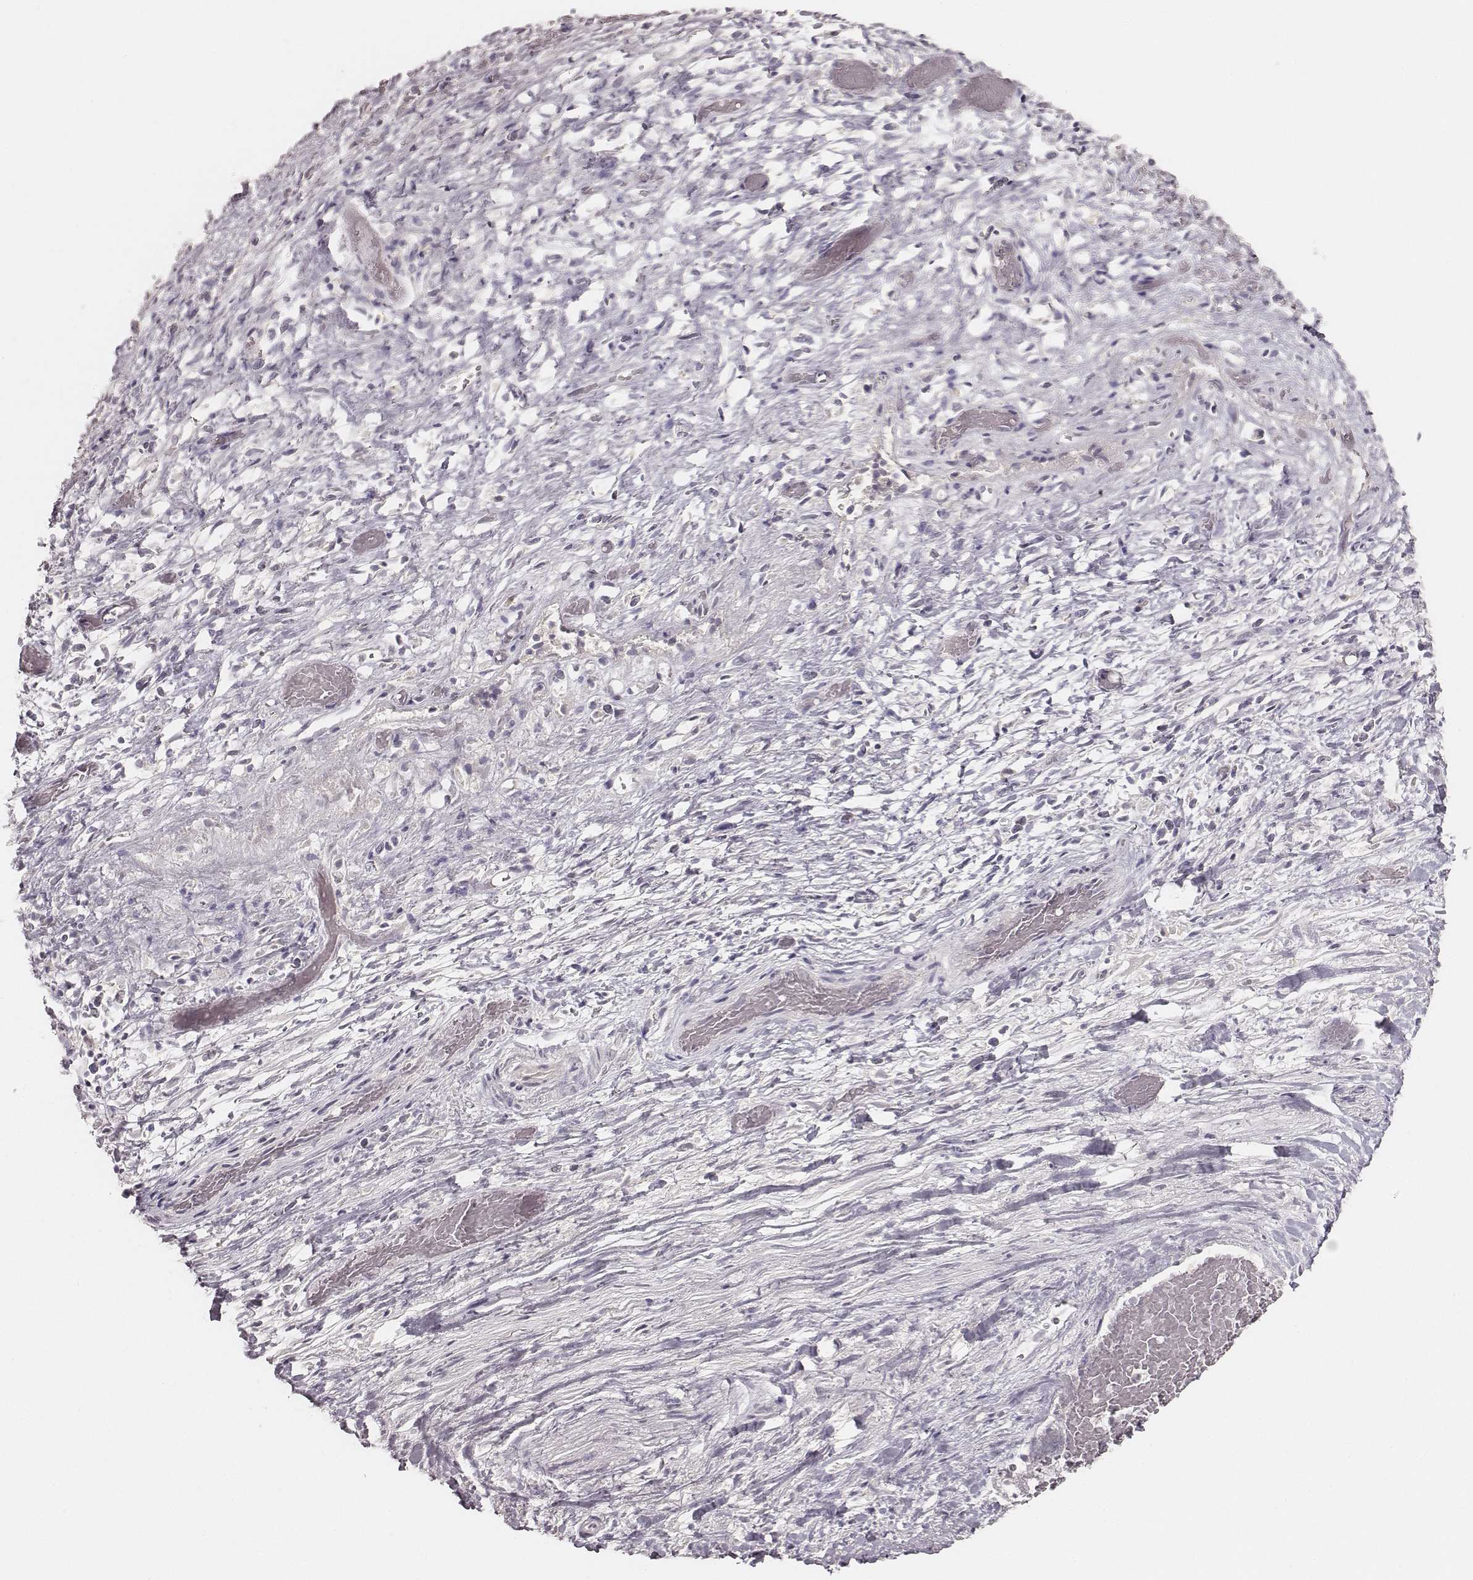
{"staining": {"intensity": "negative", "quantity": "none", "location": "none"}, "tissue": "liver cancer", "cell_type": "Tumor cells", "image_type": "cancer", "snomed": [{"axis": "morphology", "description": "Cholangiocarcinoma"}, {"axis": "topography", "description": "Liver"}], "caption": "Immunohistochemical staining of human liver cholangiocarcinoma demonstrates no significant staining in tumor cells.", "gene": "LY6K", "patient": {"sex": "female", "age": 52}}